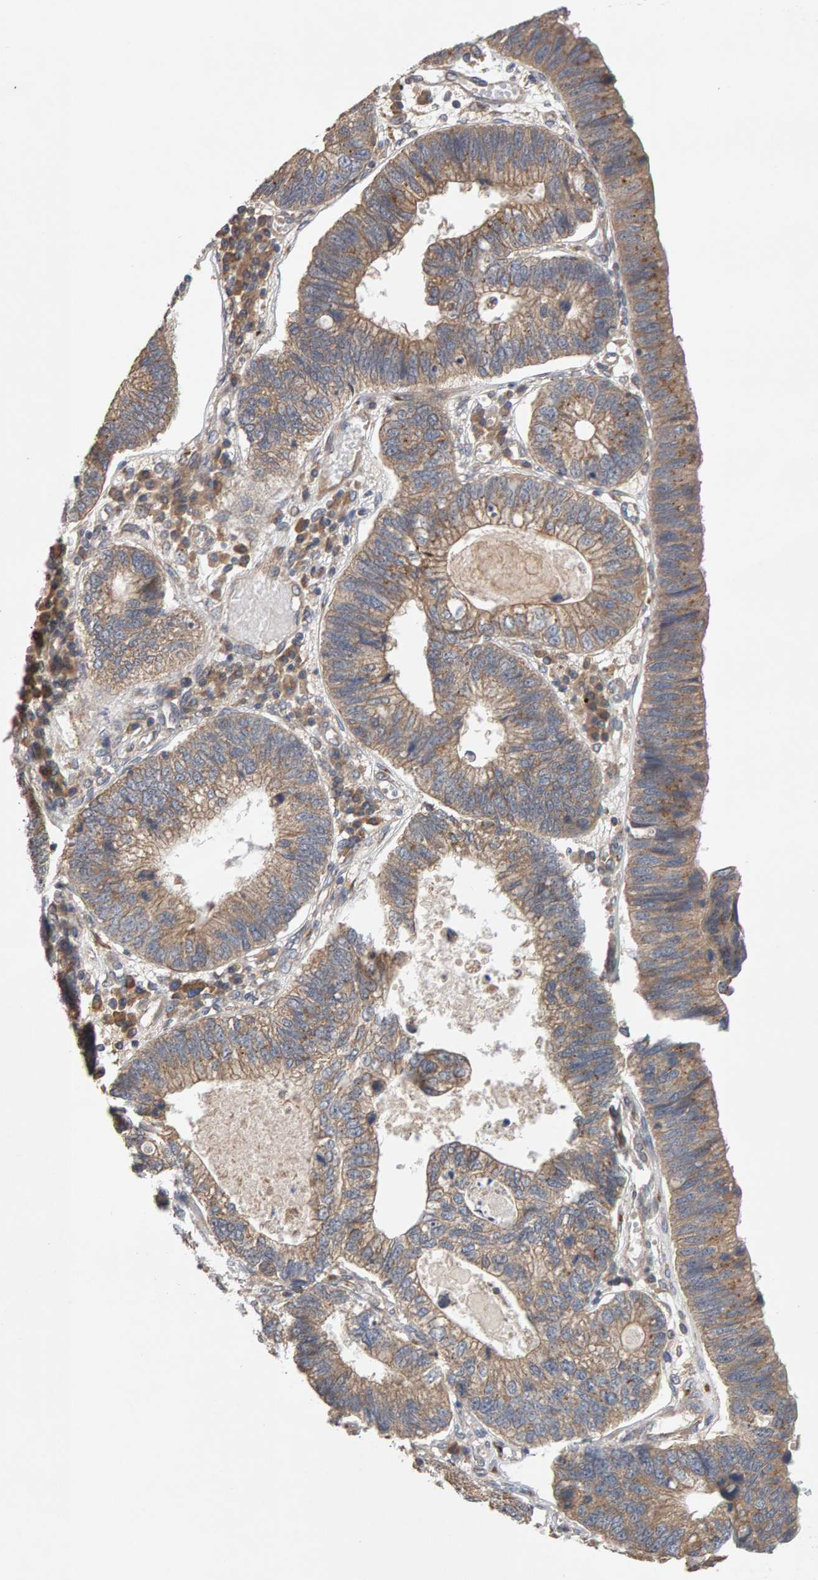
{"staining": {"intensity": "moderate", "quantity": ">75%", "location": "cytoplasmic/membranous"}, "tissue": "stomach cancer", "cell_type": "Tumor cells", "image_type": "cancer", "snomed": [{"axis": "morphology", "description": "Adenocarcinoma, NOS"}, {"axis": "topography", "description": "Stomach"}], "caption": "This histopathology image demonstrates stomach cancer (adenocarcinoma) stained with immunohistochemistry to label a protein in brown. The cytoplasmic/membranous of tumor cells show moderate positivity for the protein. Nuclei are counter-stained blue.", "gene": "RNF19A", "patient": {"sex": "male", "age": 59}}